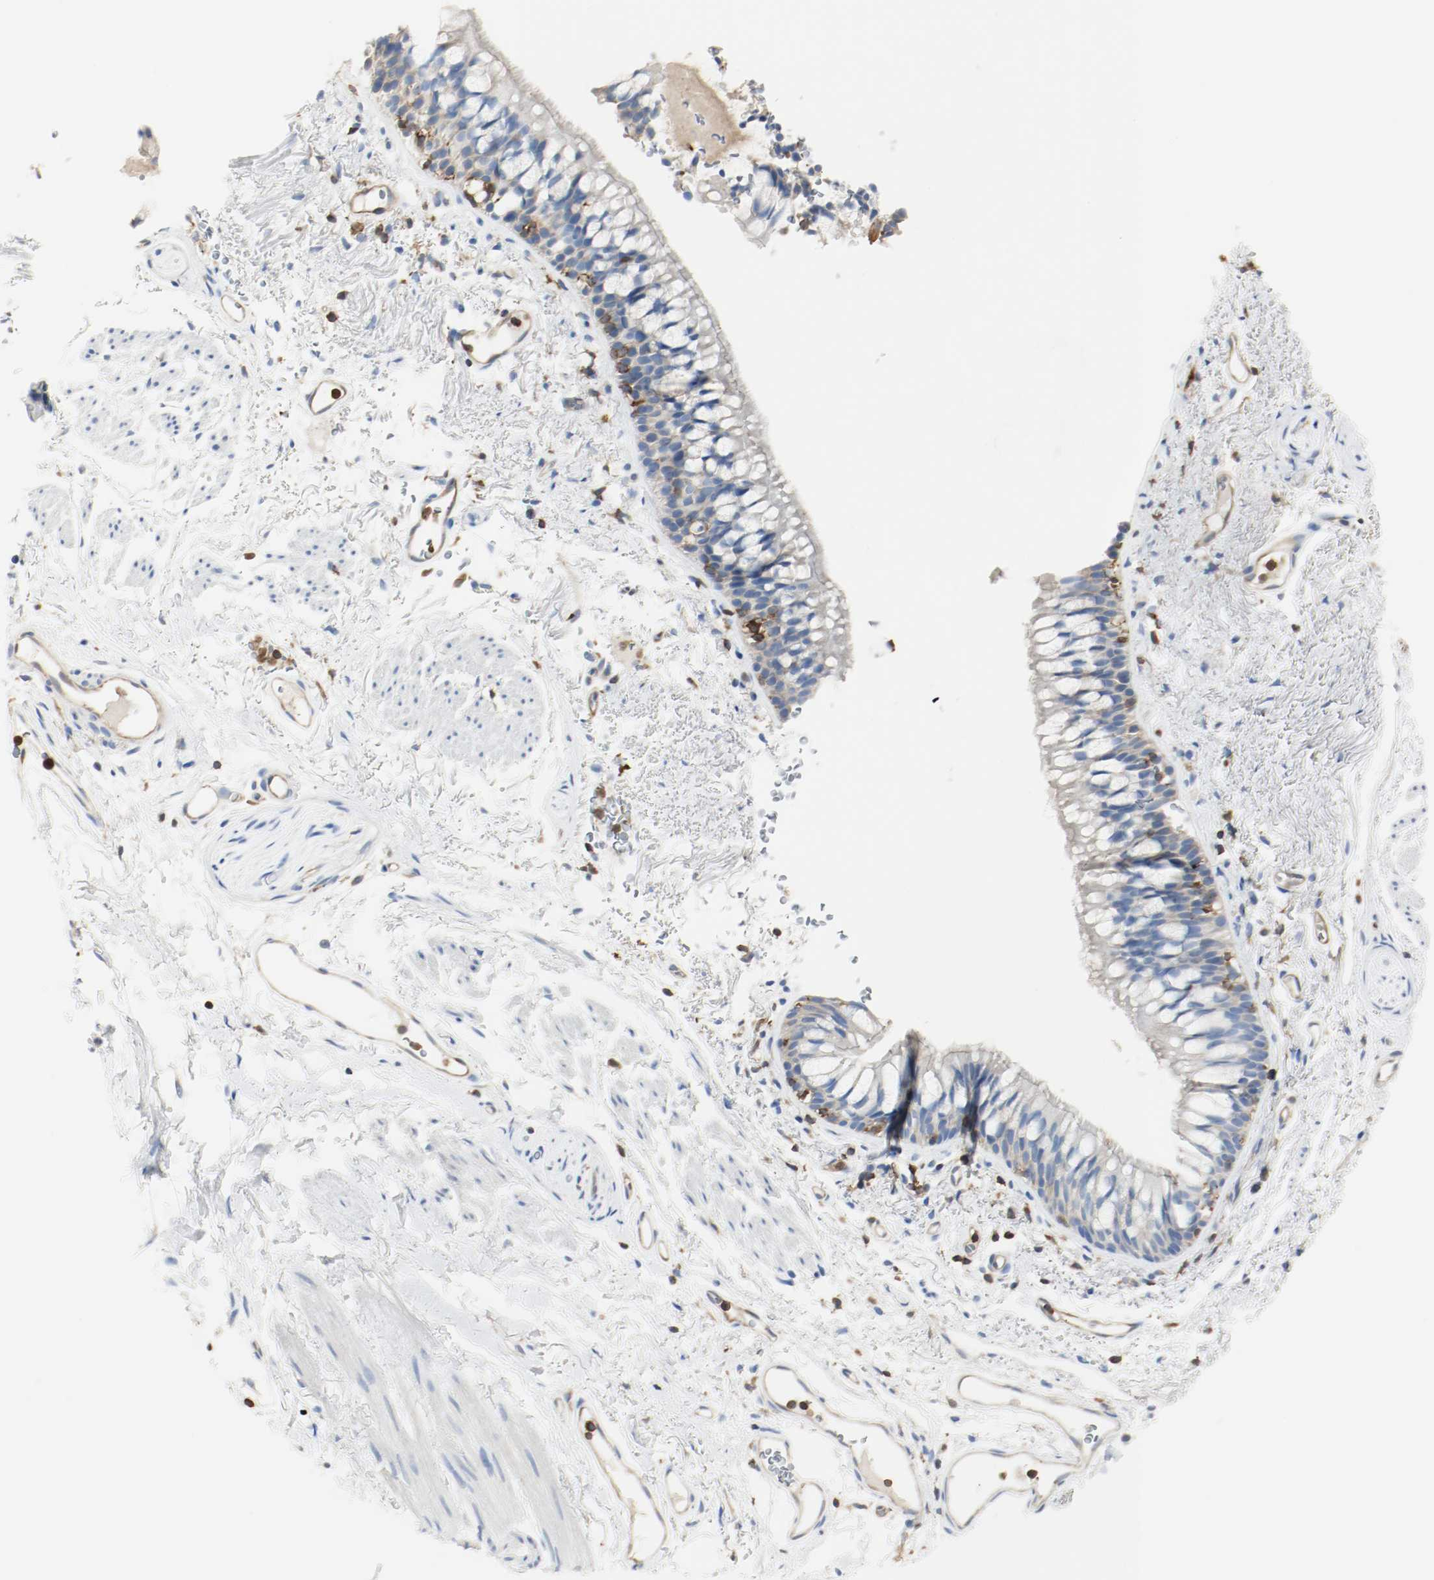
{"staining": {"intensity": "negative", "quantity": "none", "location": "none"}, "tissue": "bronchus", "cell_type": "Respiratory epithelial cells", "image_type": "normal", "snomed": [{"axis": "morphology", "description": "Normal tissue, NOS"}, {"axis": "topography", "description": "Bronchus"}], "caption": "This is an immunohistochemistry photomicrograph of normal bronchus. There is no positivity in respiratory epithelial cells.", "gene": "ARPC1B", "patient": {"sex": "female", "age": 73}}